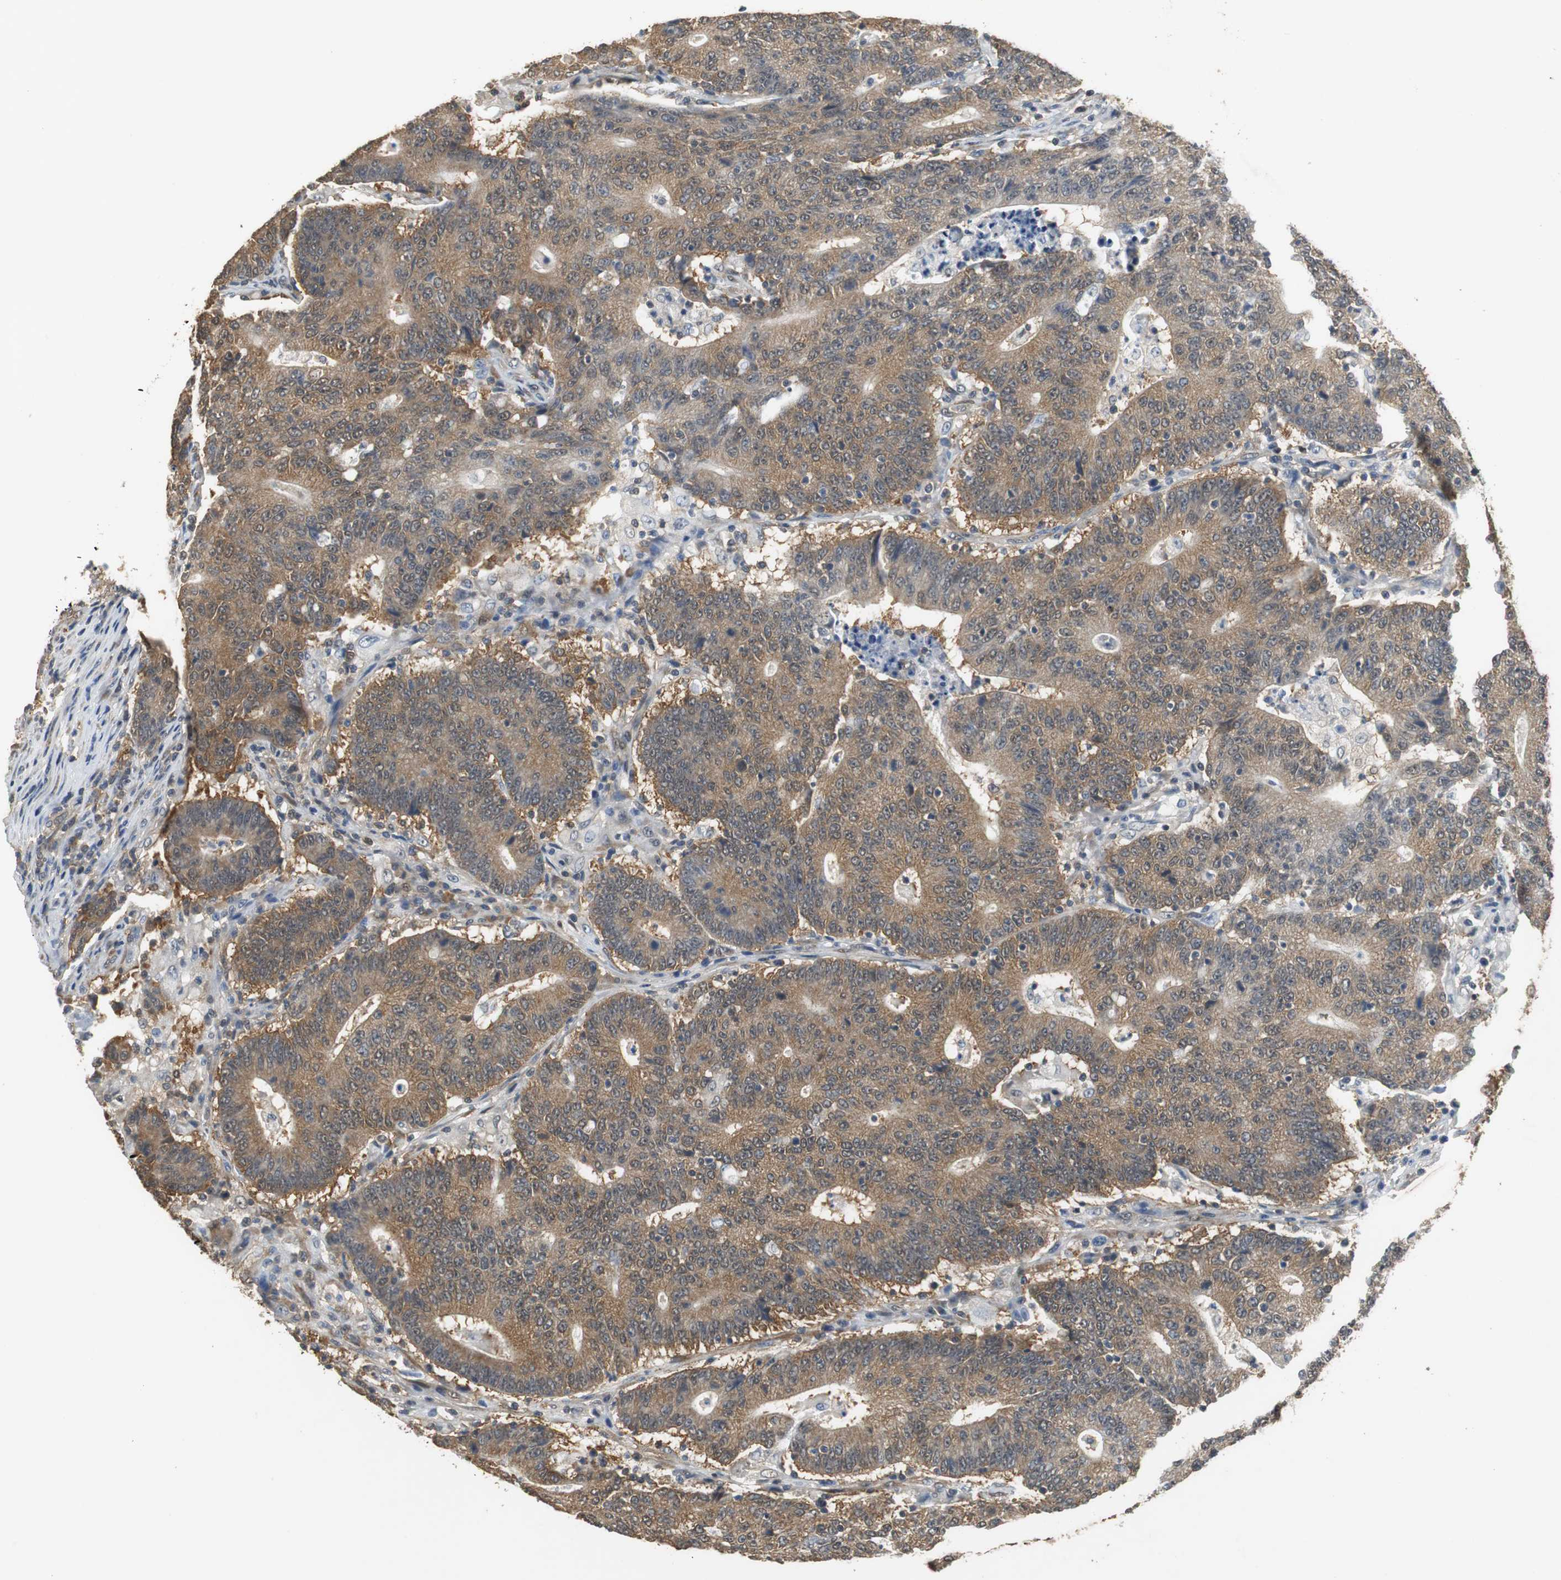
{"staining": {"intensity": "moderate", "quantity": ">75%", "location": "cytoplasmic/membranous"}, "tissue": "colorectal cancer", "cell_type": "Tumor cells", "image_type": "cancer", "snomed": [{"axis": "morphology", "description": "Normal tissue, NOS"}, {"axis": "morphology", "description": "Adenocarcinoma, NOS"}, {"axis": "topography", "description": "Colon"}], "caption": "This is a histology image of immunohistochemistry (IHC) staining of colorectal adenocarcinoma, which shows moderate staining in the cytoplasmic/membranous of tumor cells.", "gene": "UBQLN2", "patient": {"sex": "female", "age": 75}}